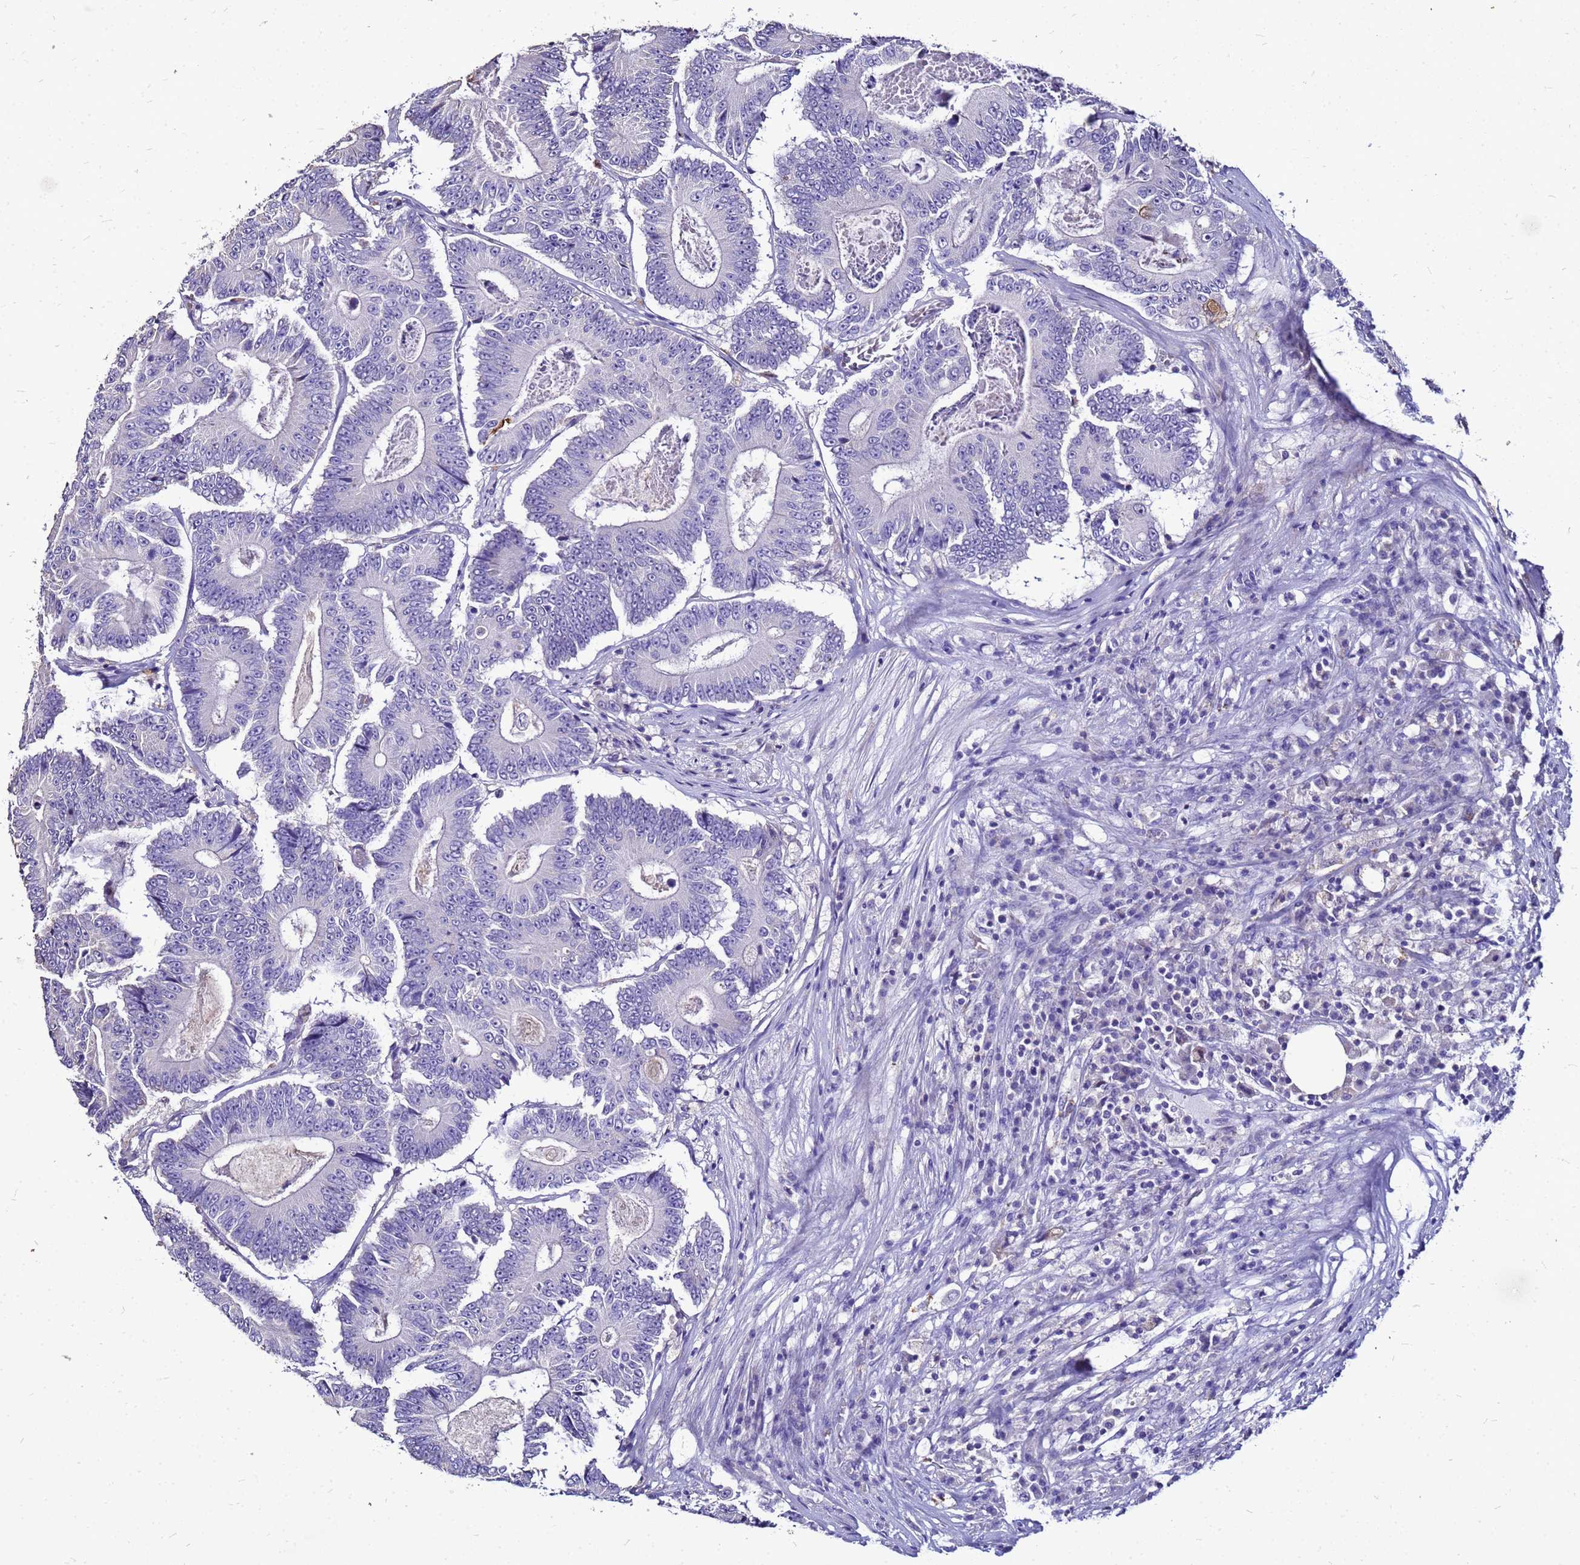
{"staining": {"intensity": "negative", "quantity": "none", "location": "none"}, "tissue": "colorectal cancer", "cell_type": "Tumor cells", "image_type": "cancer", "snomed": [{"axis": "morphology", "description": "Adenocarcinoma, NOS"}, {"axis": "topography", "description": "Colon"}], "caption": "This is an immunohistochemistry micrograph of colorectal adenocarcinoma. There is no staining in tumor cells.", "gene": "S100A2", "patient": {"sex": "male", "age": 83}}